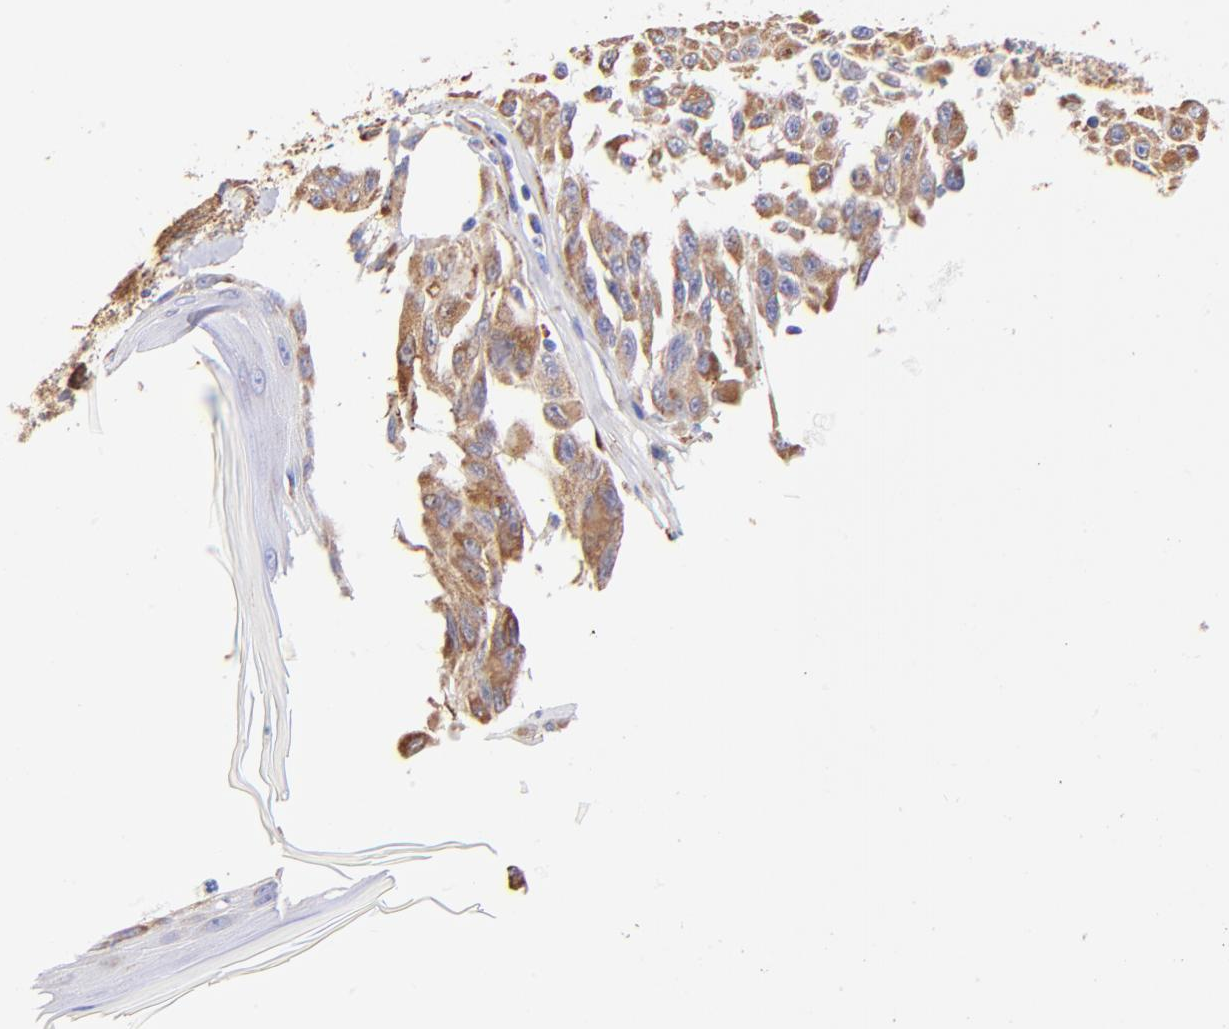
{"staining": {"intensity": "strong", "quantity": ">75%", "location": "cytoplasmic/membranous"}, "tissue": "melanoma", "cell_type": "Tumor cells", "image_type": "cancer", "snomed": [{"axis": "morphology", "description": "Malignant melanoma, NOS"}, {"axis": "topography", "description": "Skin"}], "caption": "The immunohistochemical stain labels strong cytoplasmic/membranous staining in tumor cells of malignant melanoma tissue. The staining was performed using DAB (3,3'-diaminobenzidine) to visualize the protein expression in brown, while the nuclei were stained in blue with hematoxylin (Magnification: 20x).", "gene": "SPARC", "patient": {"sex": "male", "age": 30}}